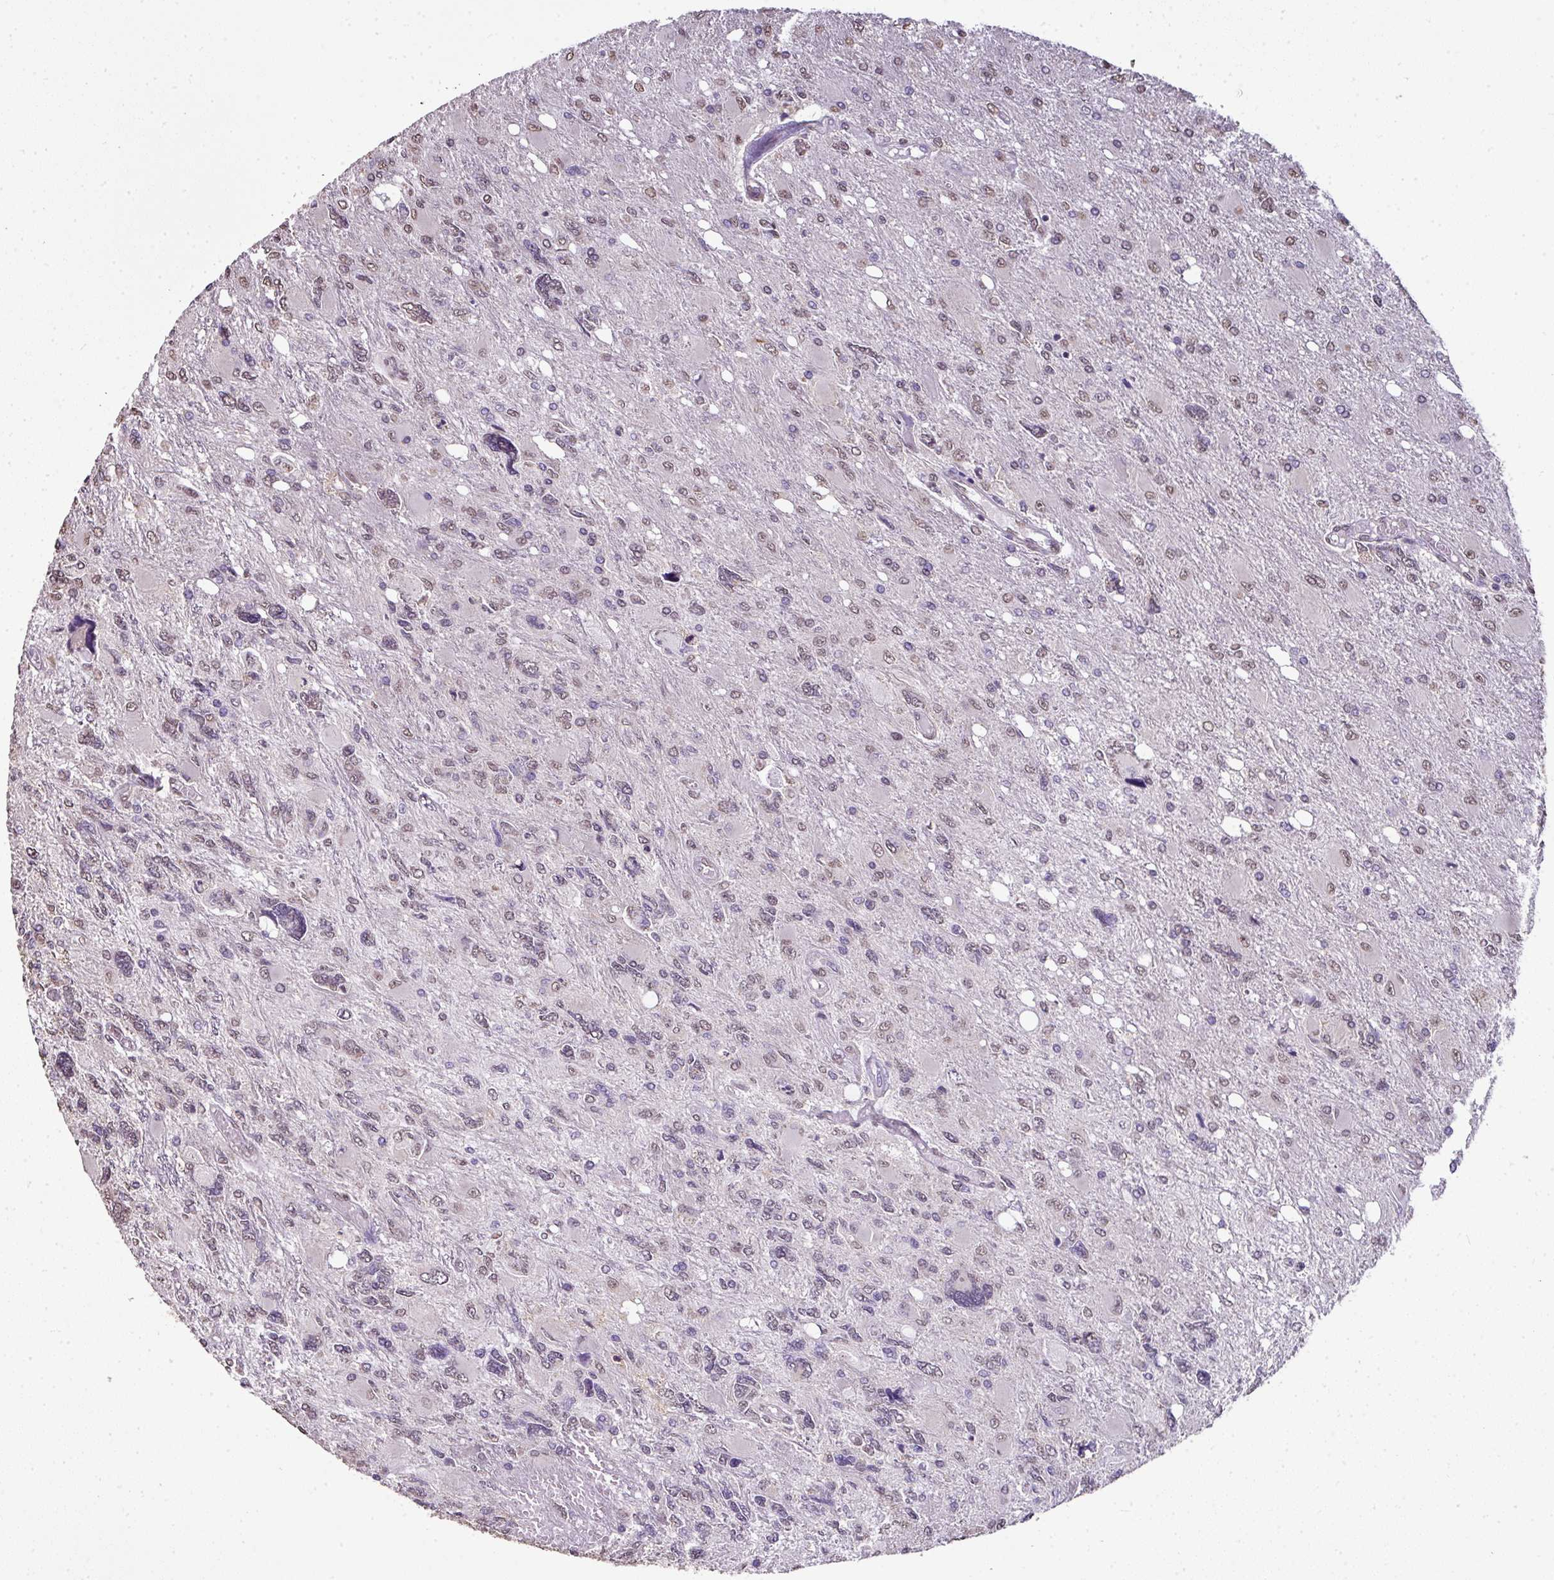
{"staining": {"intensity": "negative", "quantity": "none", "location": "none"}, "tissue": "glioma", "cell_type": "Tumor cells", "image_type": "cancer", "snomed": [{"axis": "morphology", "description": "Glioma, malignant, High grade"}, {"axis": "topography", "description": "Brain"}], "caption": "IHC micrograph of human glioma stained for a protein (brown), which reveals no staining in tumor cells.", "gene": "JPH2", "patient": {"sex": "male", "age": 67}}